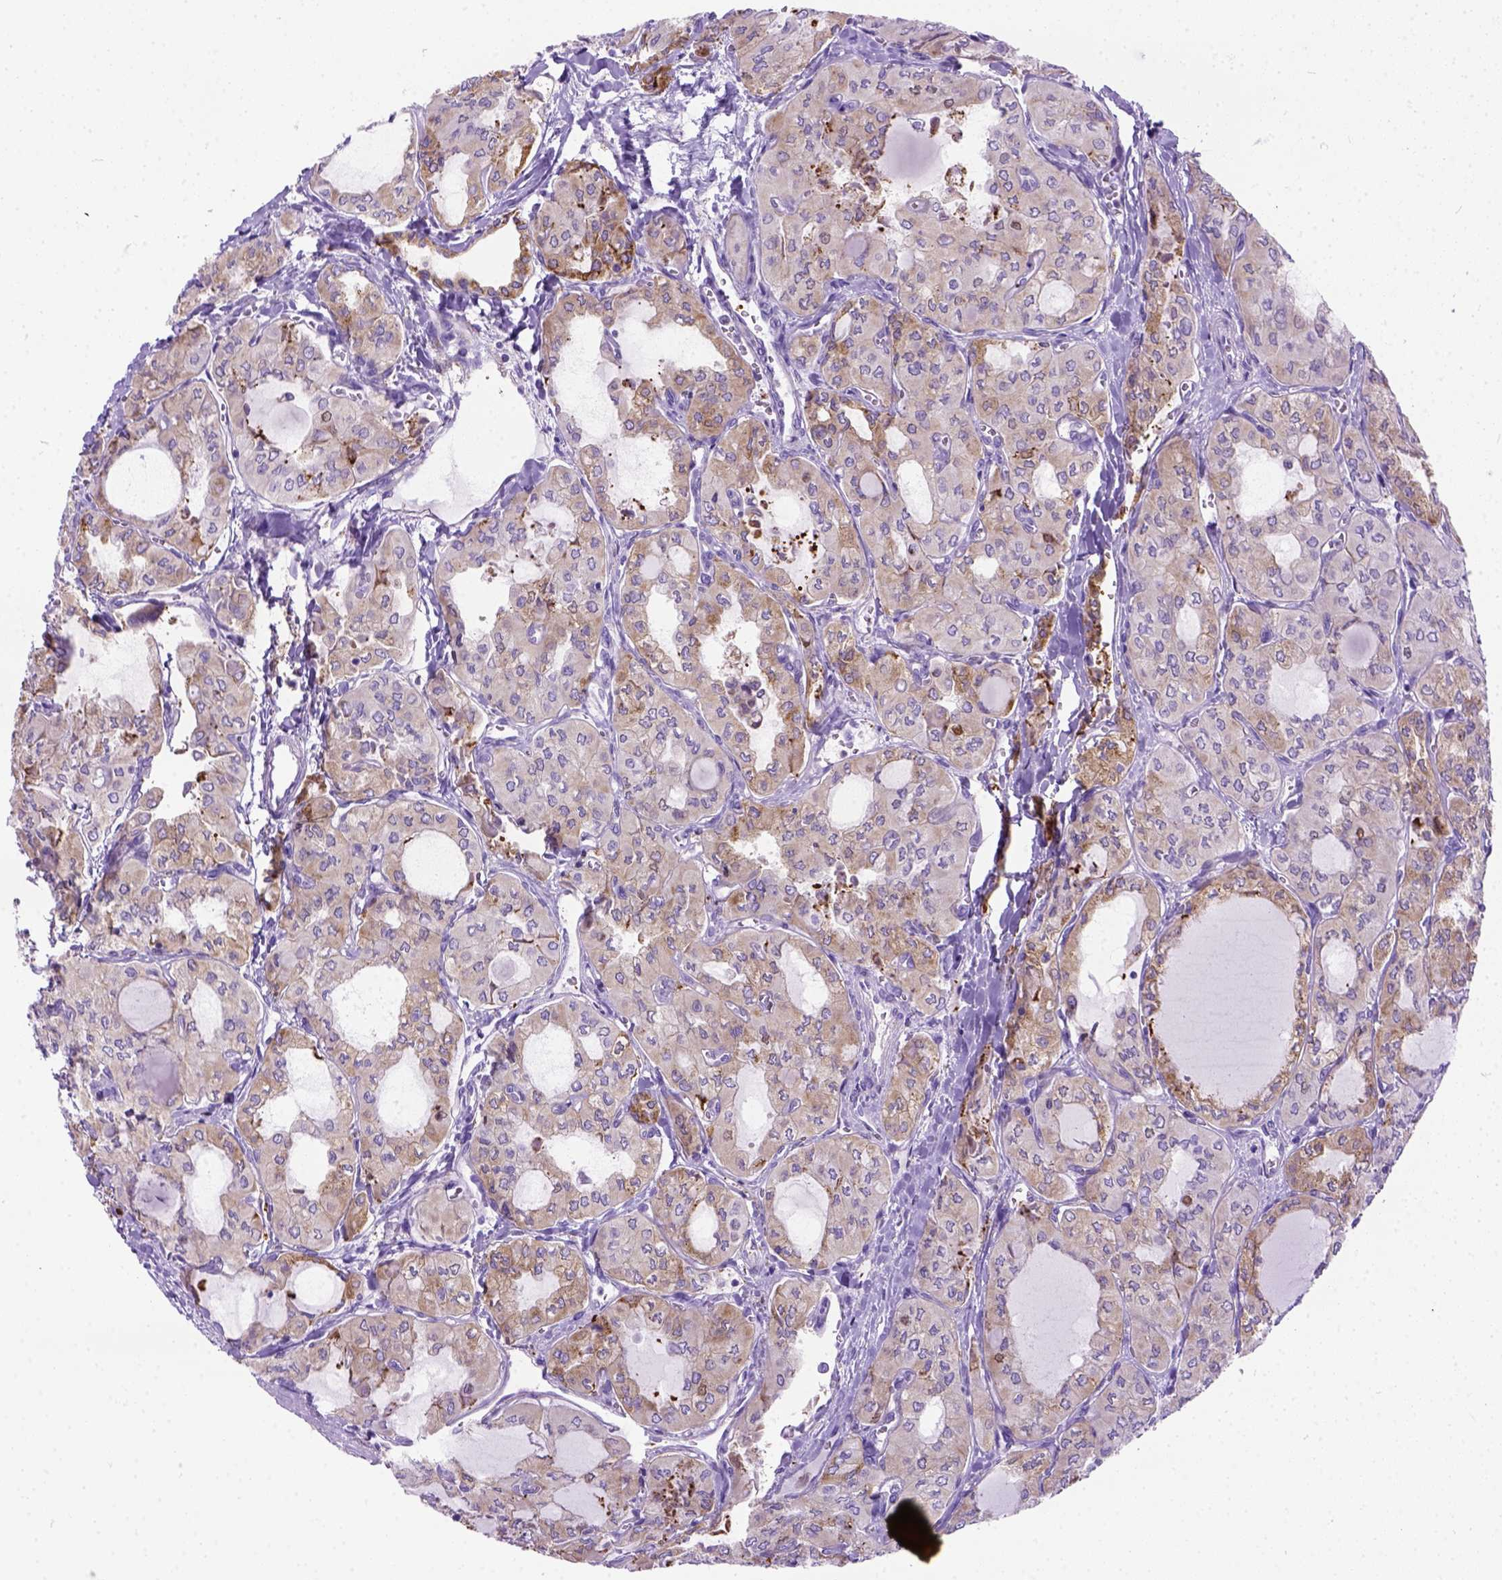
{"staining": {"intensity": "moderate", "quantity": ">75%", "location": "cytoplasmic/membranous"}, "tissue": "thyroid cancer", "cell_type": "Tumor cells", "image_type": "cancer", "snomed": [{"axis": "morphology", "description": "Papillary adenocarcinoma, NOS"}, {"axis": "topography", "description": "Thyroid gland"}], "caption": "Immunohistochemistry (DAB) staining of papillary adenocarcinoma (thyroid) demonstrates moderate cytoplasmic/membranous protein staining in approximately >75% of tumor cells.", "gene": "PLK4", "patient": {"sex": "male", "age": 20}}